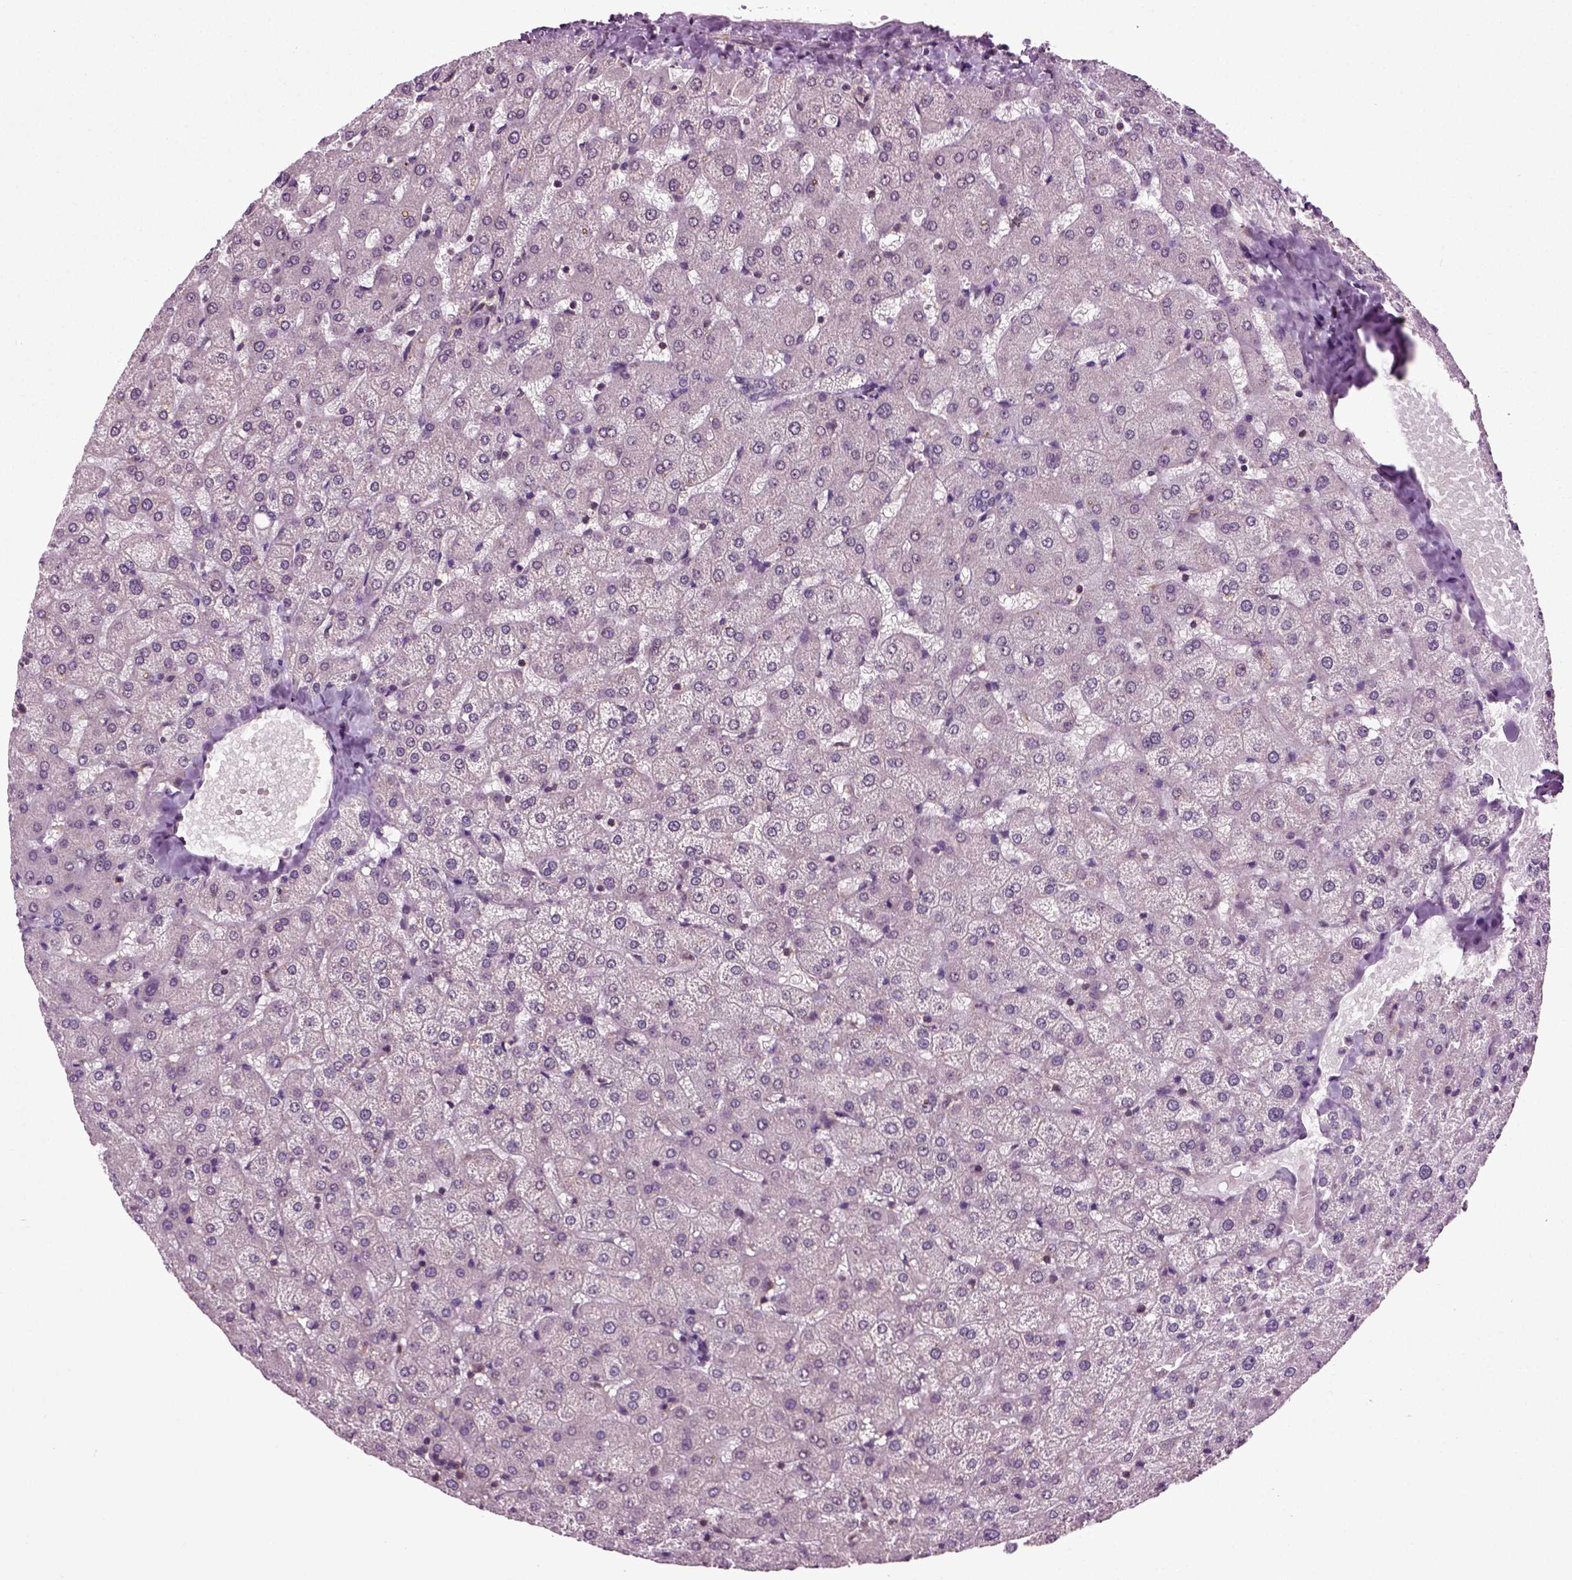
{"staining": {"intensity": "negative", "quantity": "none", "location": "none"}, "tissue": "liver", "cell_type": "Cholangiocytes", "image_type": "normal", "snomed": [{"axis": "morphology", "description": "Normal tissue, NOS"}, {"axis": "topography", "description": "Liver"}], "caption": "The image shows no significant positivity in cholangiocytes of liver. (DAB immunohistochemistry visualized using brightfield microscopy, high magnification).", "gene": "KNSTRN", "patient": {"sex": "female", "age": 50}}